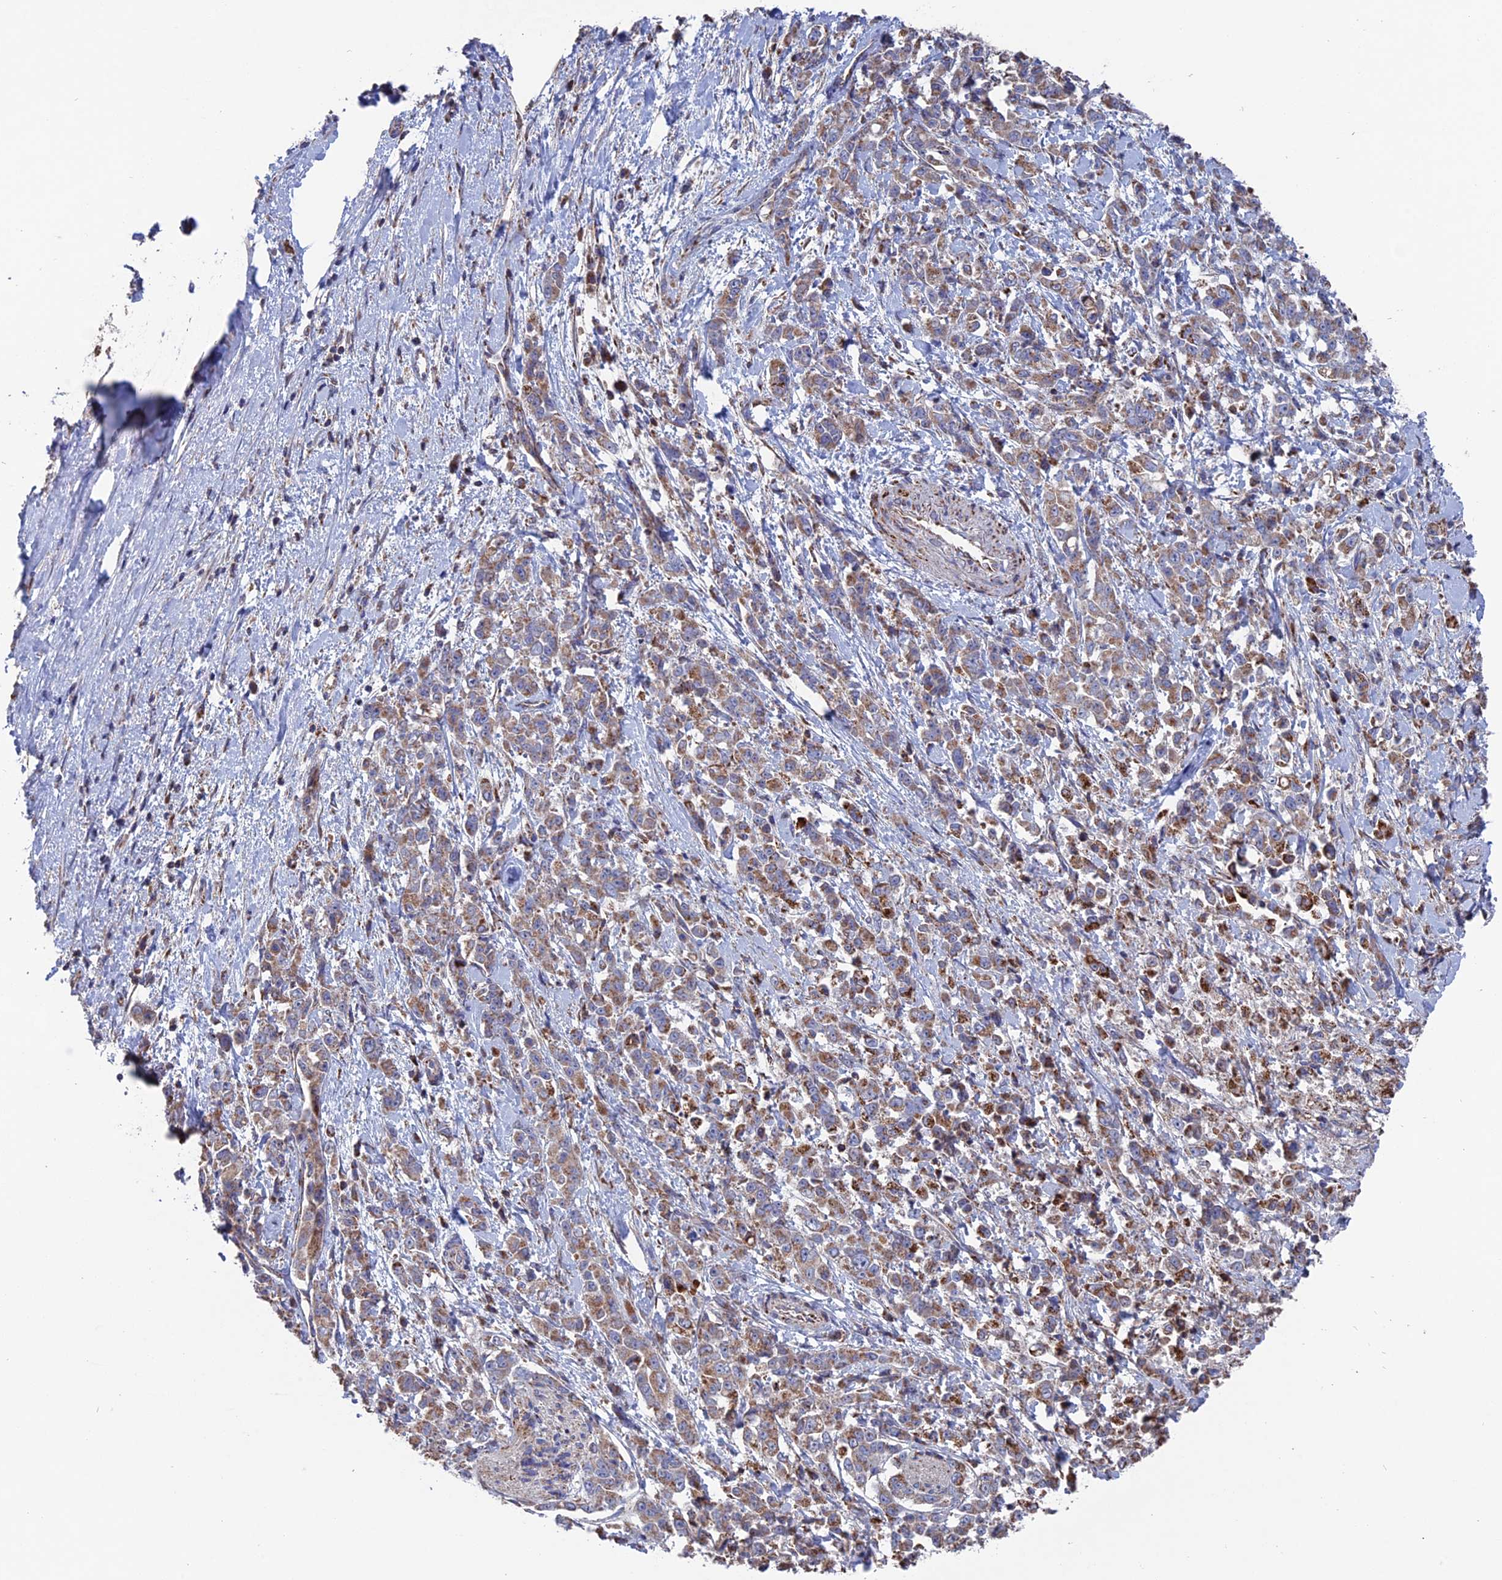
{"staining": {"intensity": "moderate", "quantity": ">75%", "location": "cytoplasmic/membranous"}, "tissue": "pancreatic cancer", "cell_type": "Tumor cells", "image_type": "cancer", "snomed": [{"axis": "morphology", "description": "Normal tissue, NOS"}, {"axis": "morphology", "description": "Adenocarcinoma, NOS"}, {"axis": "topography", "description": "Pancreas"}], "caption": "Immunohistochemistry (IHC) of pancreatic cancer shows medium levels of moderate cytoplasmic/membranous expression in about >75% of tumor cells.", "gene": "TGFA", "patient": {"sex": "female", "age": 64}}